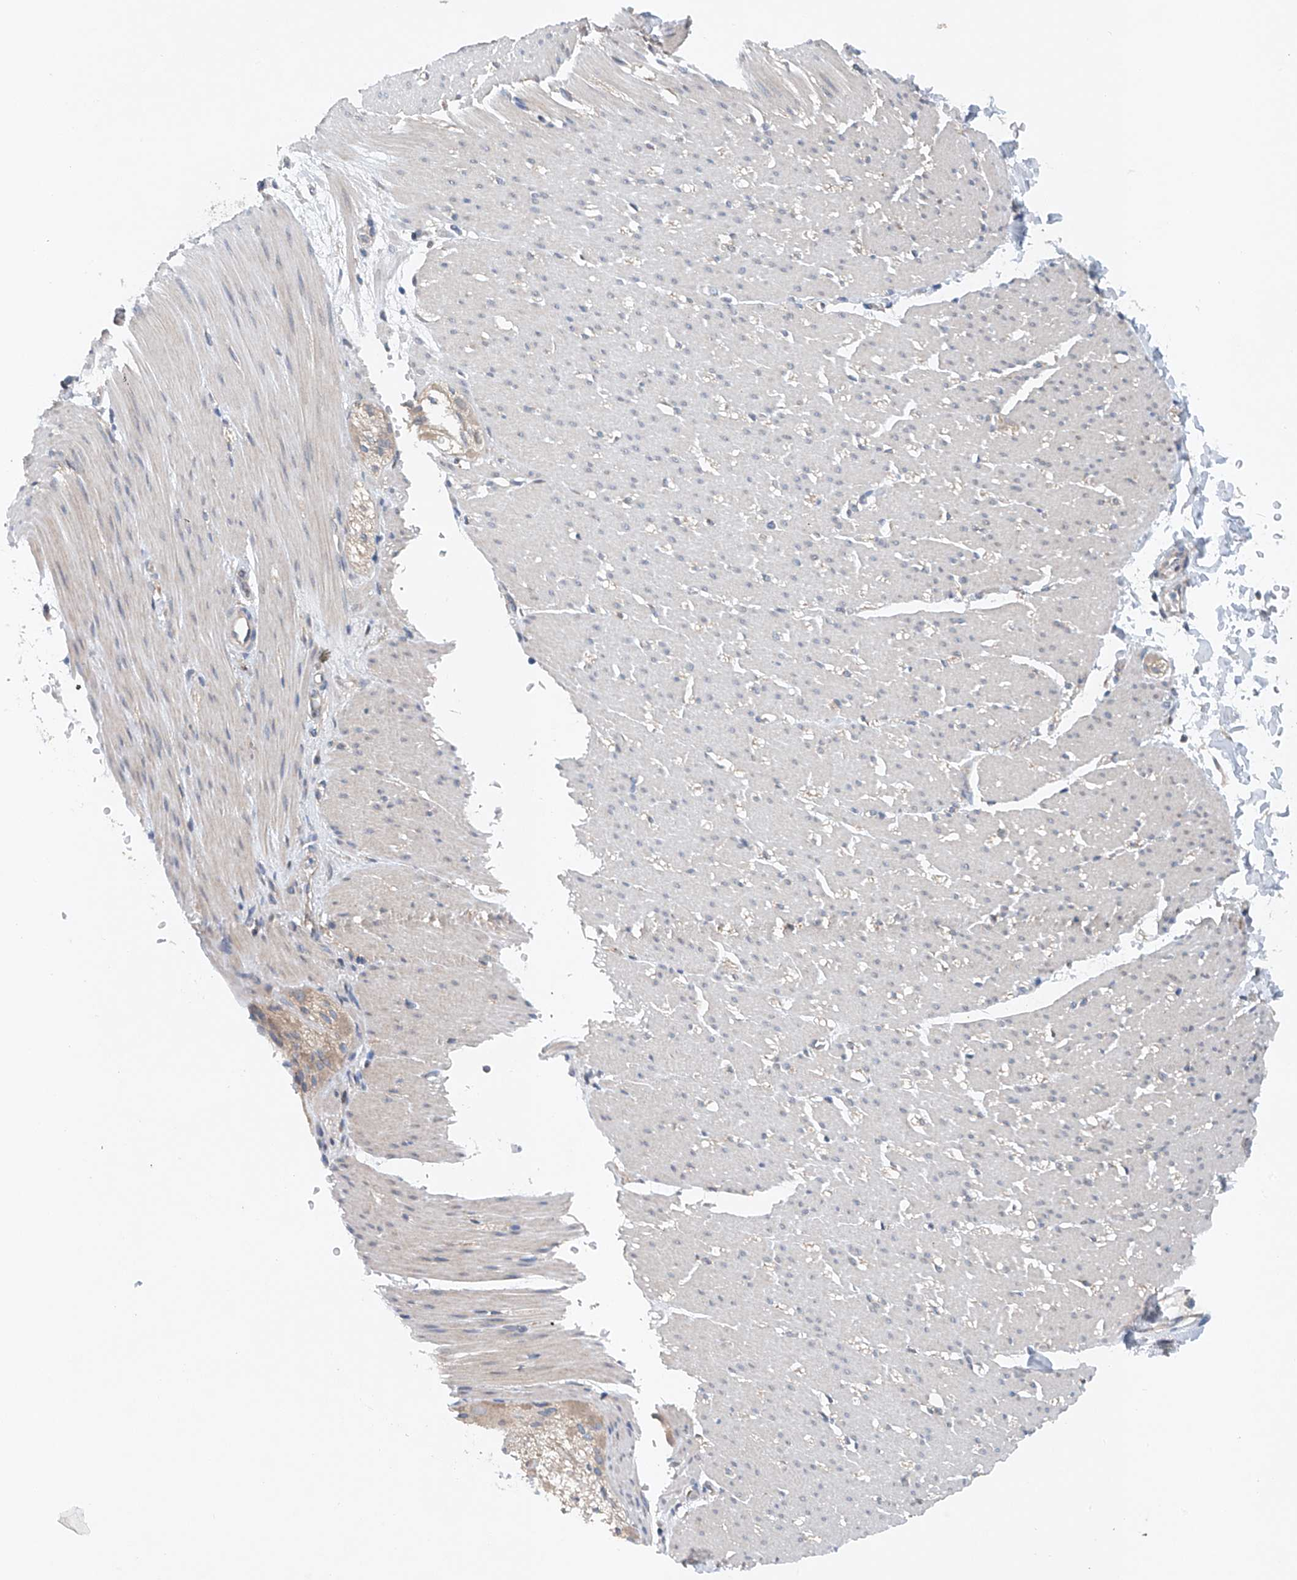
{"staining": {"intensity": "negative", "quantity": "none", "location": "none"}, "tissue": "smooth muscle", "cell_type": "Smooth muscle cells", "image_type": "normal", "snomed": [{"axis": "morphology", "description": "Normal tissue, NOS"}, {"axis": "morphology", "description": "Adenocarcinoma, NOS"}, {"axis": "topography", "description": "Colon"}, {"axis": "topography", "description": "Peripheral nerve tissue"}], "caption": "DAB immunohistochemical staining of normal smooth muscle shows no significant positivity in smooth muscle cells. (DAB IHC, high magnification).", "gene": "CEP85L", "patient": {"sex": "male", "age": 14}}